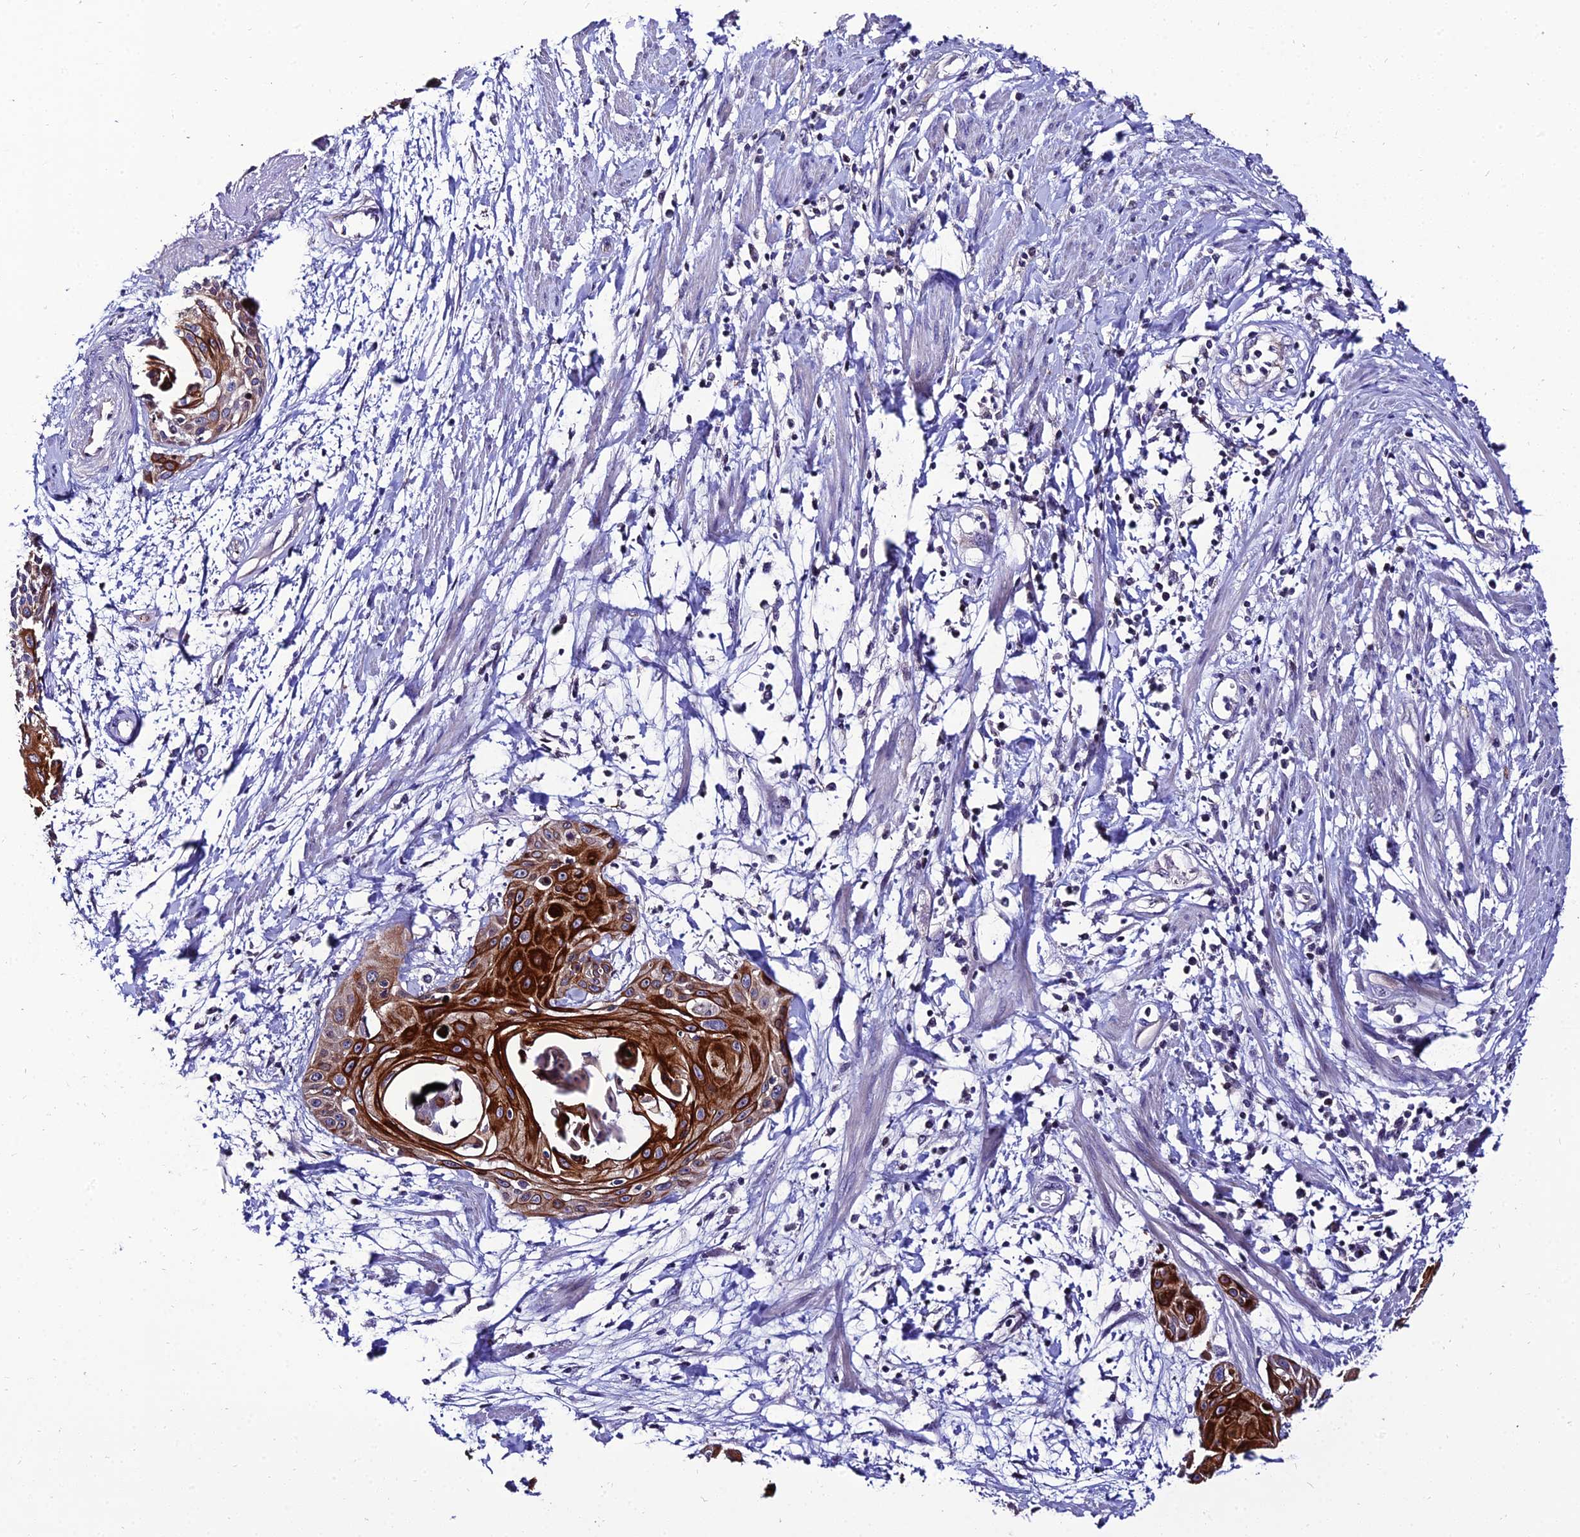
{"staining": {"intensity": "strong", "quantity": ">75%", "location": "cytoplasmic/membranous"}, "tissue": "cervical cancer", "cell_type": "Tumor cells", "image_type": "cancer", "snomed": [{"axis": "morphology", "description": "Squamous cell carcinoma, NOS"}, {"axis": "topography", "description": "Cervix"}], "caption": "IHC image of neoplastic tissue: cervical squamous cell carcinoma stained using immunohistochemistry (IHC) exhibits high levels of strong protein expression localized specifically in the cytoplasmic/membranous of tumor cells, appearing as a cytoplasmic/membranous brown color.", "gene": "SHQ1", "patient": {"sex": "female", "age": 57}}